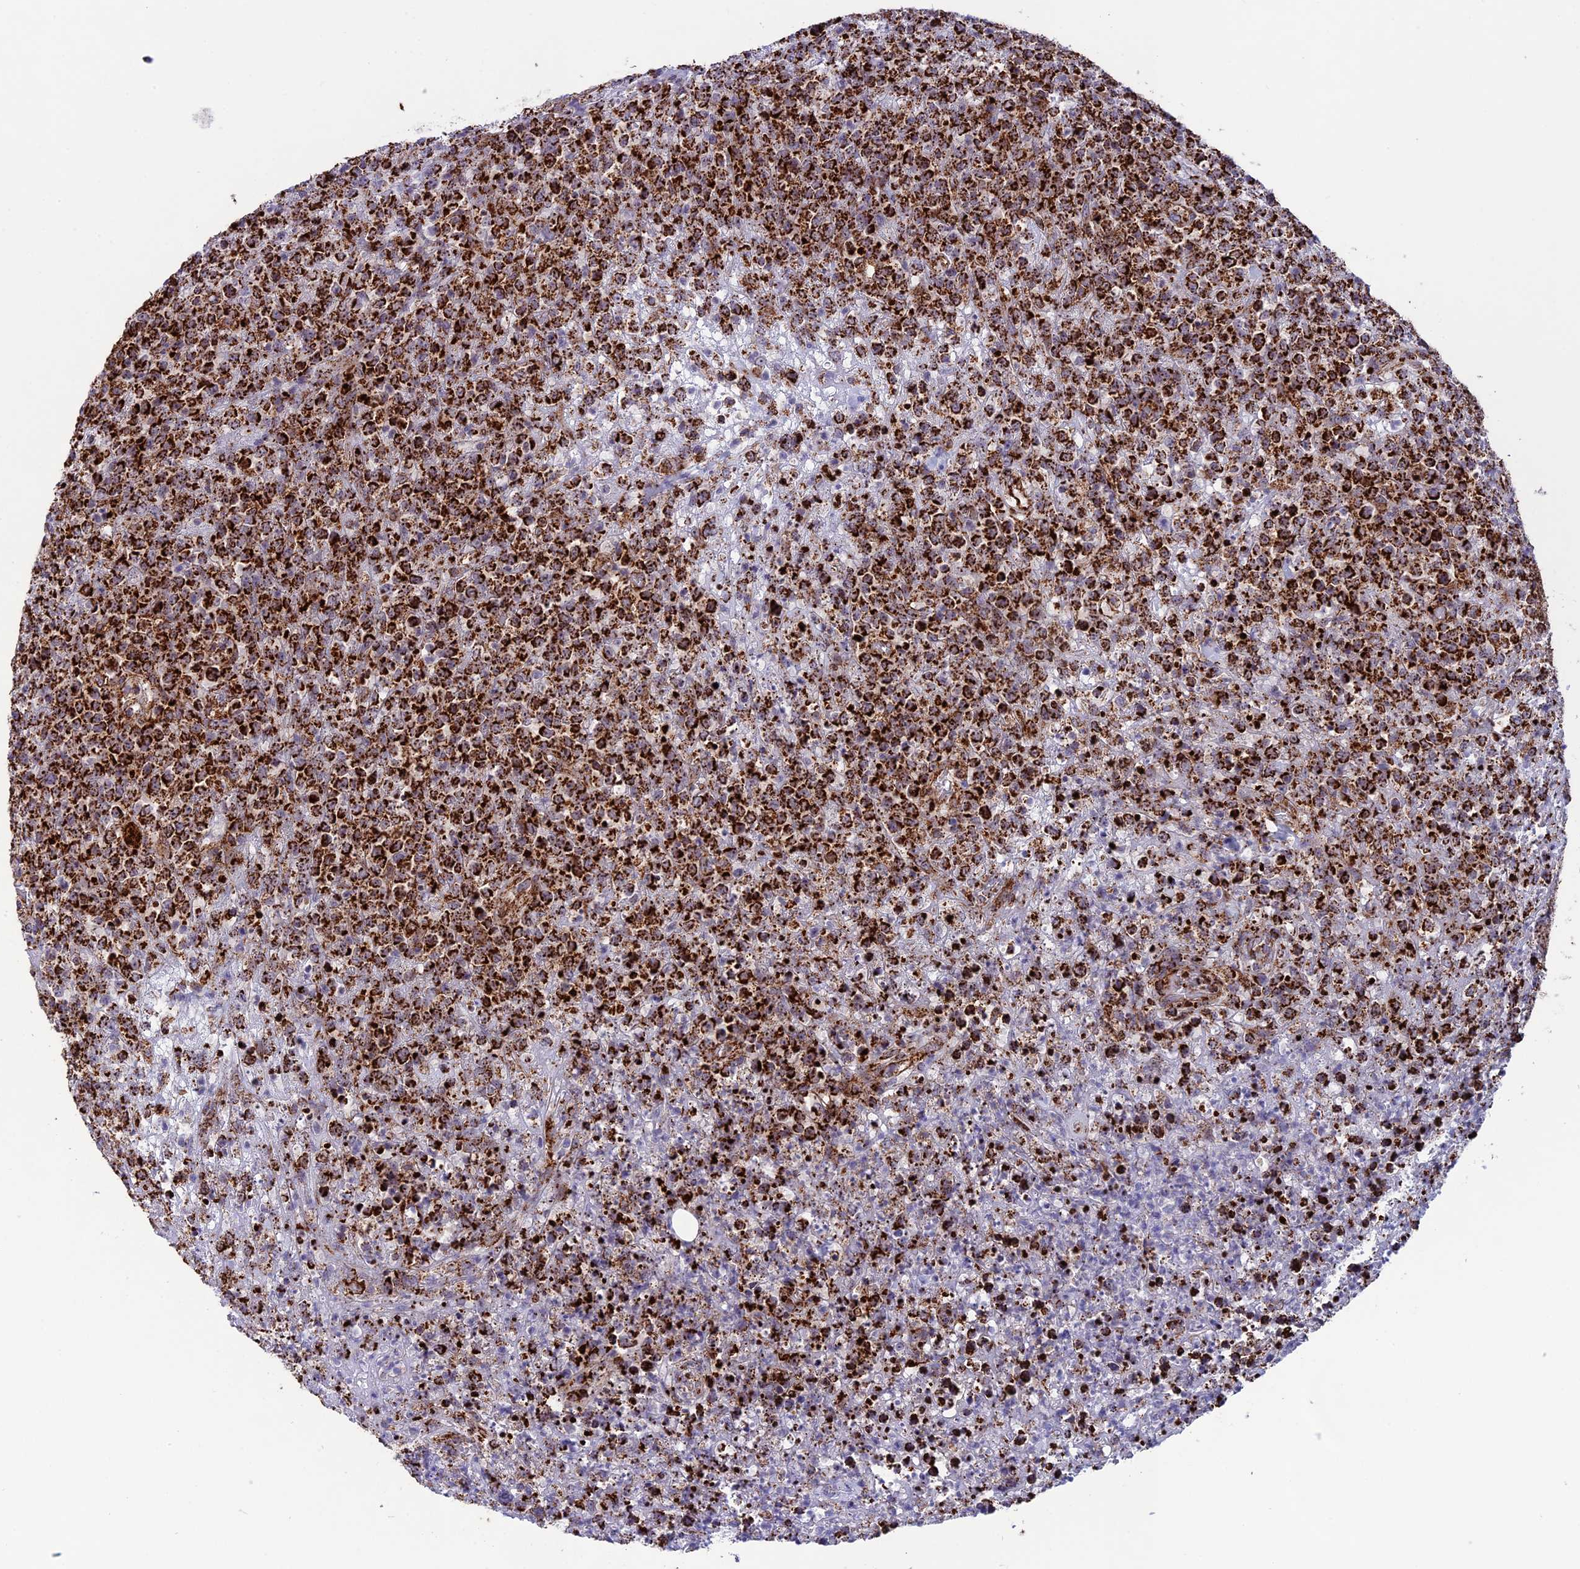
{"staining": {"intensity": "strong", "quantity": ">75%", "location": "cytoplasmic/membranous"}, "tissue": "lymphoma", "cell_type": "Tumor cells", "image_type": "cancer", "snomed": [{"axis": "morphology", "description": "Malignant lymphoma, non-Hodgkin's type, High grade"}, {"axis": "topography", "description": "Colon"}], "caption": "The photomicrograph displays a brown stain indicating the presence of a protein in the cytoplasmic/membranous of tumor cells in lymphoma.", "gene": "MRPS18B", "patient": {"sex": "female", "age": 53}}